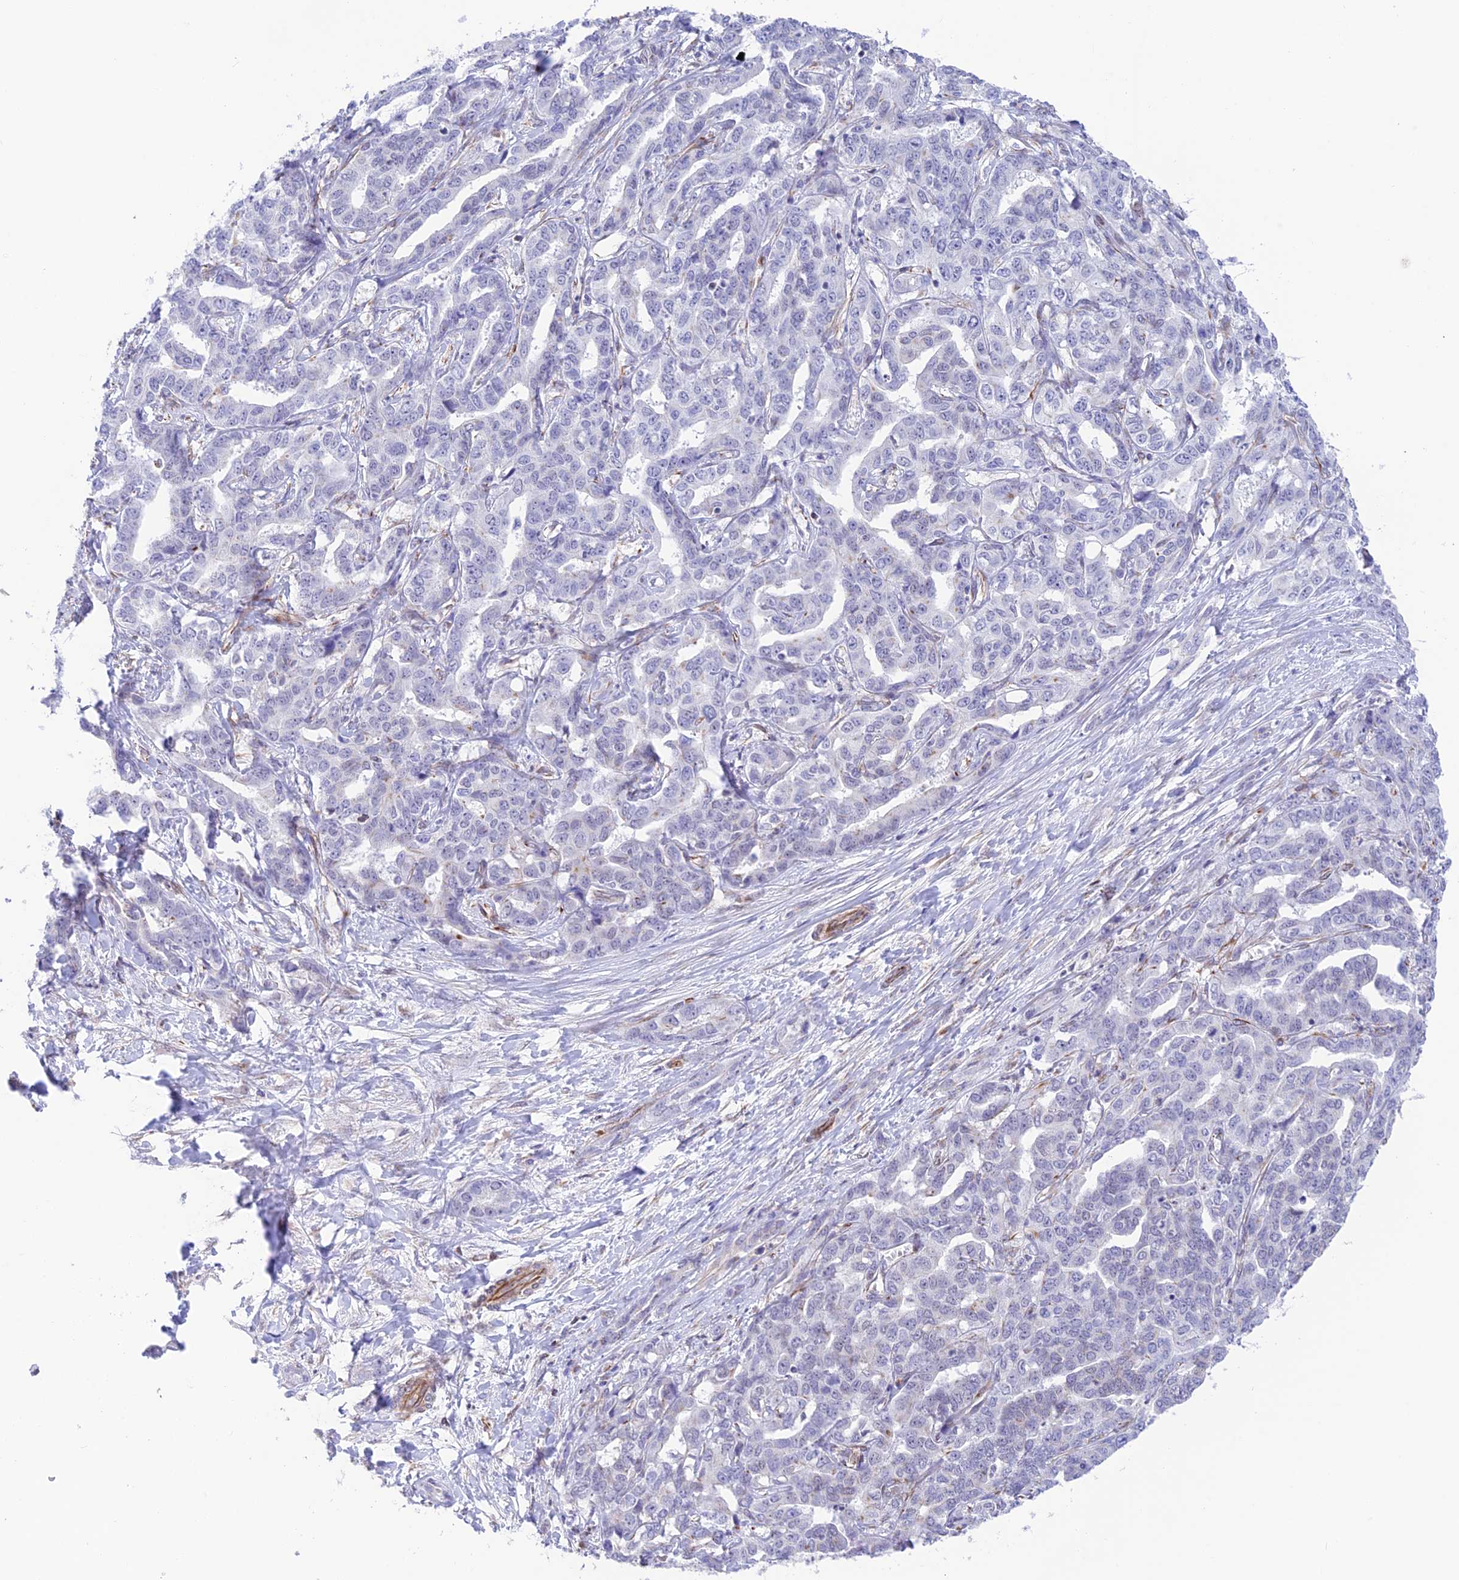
{"staining": {"intensity": "negative", "quantity": "none", "location": "none"}, "tissue": "liver cancer", "cell_type": "Tumor cells", "image_type": "cancer", "snomed": [{"axis": "morphology", "description": "Cholangiocarcinoma"}, {"axis": "topography", "description": "Liver"}], "caption": "Immunohistochemical staining of human liver cholangiocarcinoma shows no significant expression in tumor cells.", "gene": "ZNF652", "patient": {"sex": "male", "age": 59}}